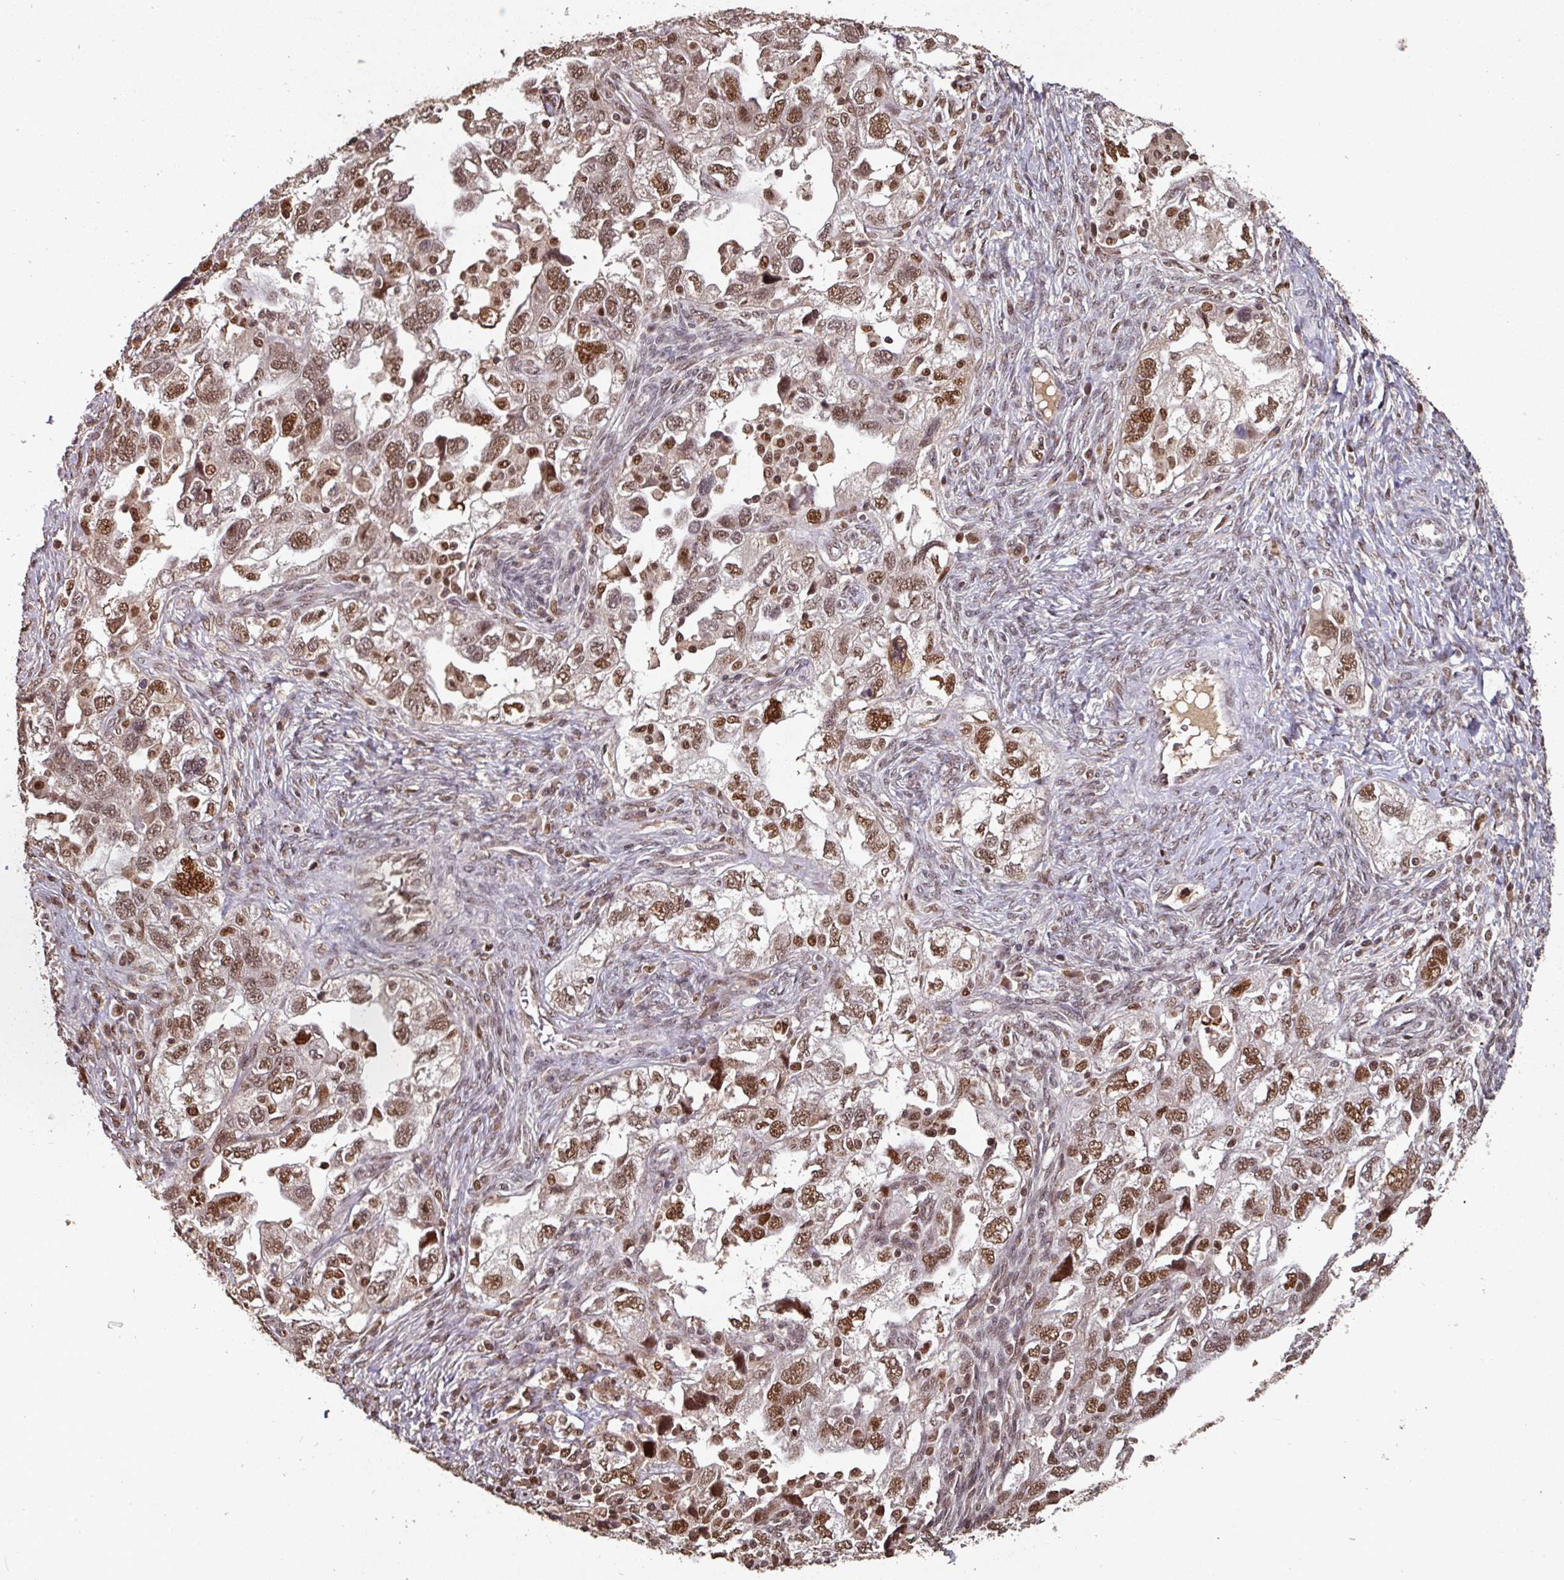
{"staining": {"intensity": "strong", "quantity": ">75%", "location": "nuclear"}, "tissue": "ovarian cancer", "cell_type": "Tumor cells", "image_type": "cancer", "snomed": [{"axis": "morphology", "description": "Carcinoma, NOS"}, {"axis": "morphology", "description": "Cystadenocarcinoma, serous, NOS"}, {"axis": "topography", "description": "Ovary"}], "caption": "Strong nuclear staining for a protein is present in about >75% of tumor cells of carcinoma (ovarian) using immunohistochemistry.", "gene": "POLD1", "patient": {"sex": "female", "age": 69}}